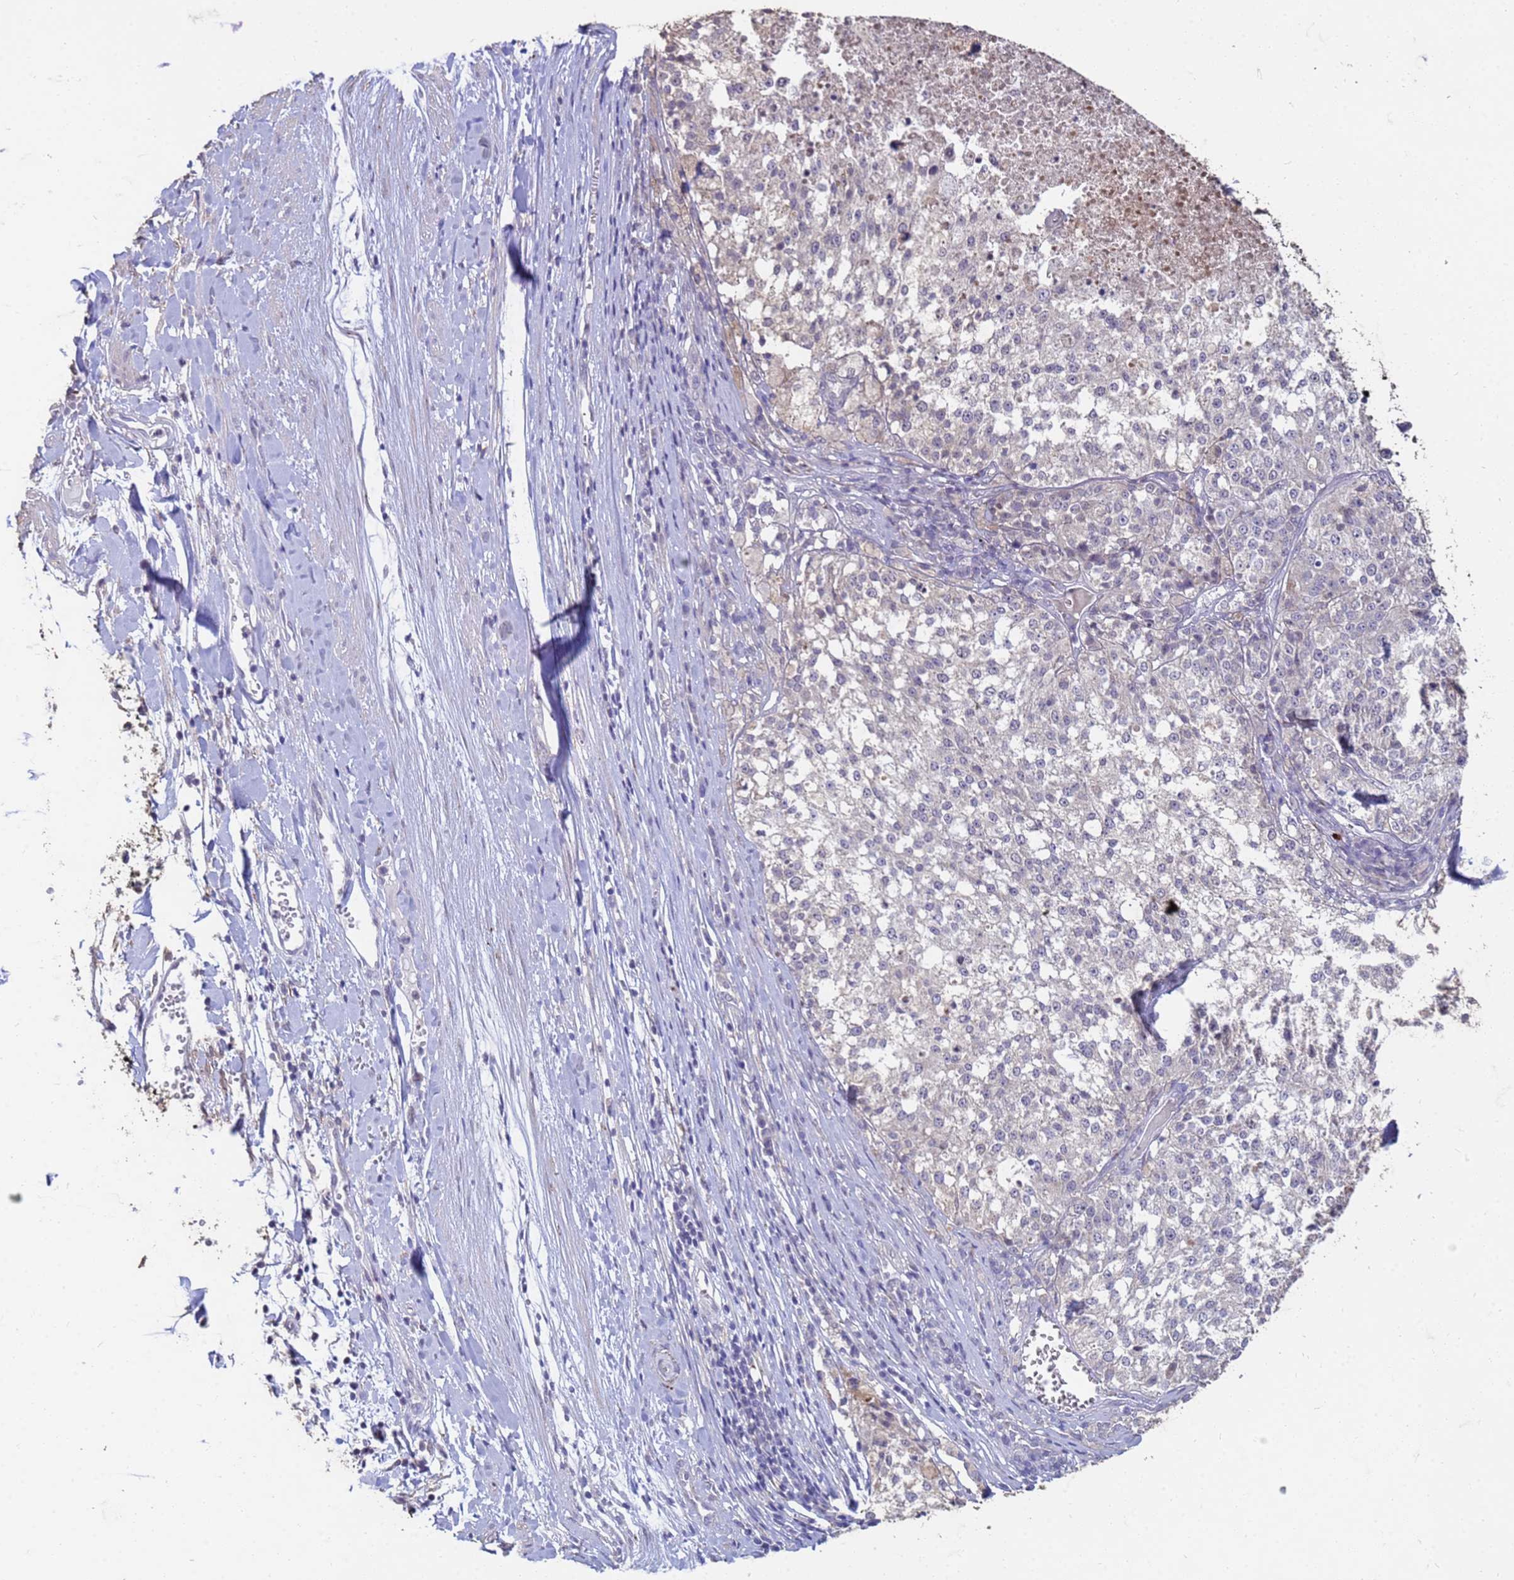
{"staining": {"intensity": "negative", "quantity": "none", "location": "none"}, "tissue": "melanoma", "cell_type": "Tumor cells", "image_type": "cancer", "snomed": [{"axis": "morphology", "description": "Malignant melanoma, NOS"}, {"axis": "topography", "description": "Skin"}], "caption": "IHC histopathology image of human malignant melanoma stained for a protein (brown), which demonstrates no staining in tumor cells.", "gene": "SLC25A15", "patient": {"sex": "female", "age": 64}}